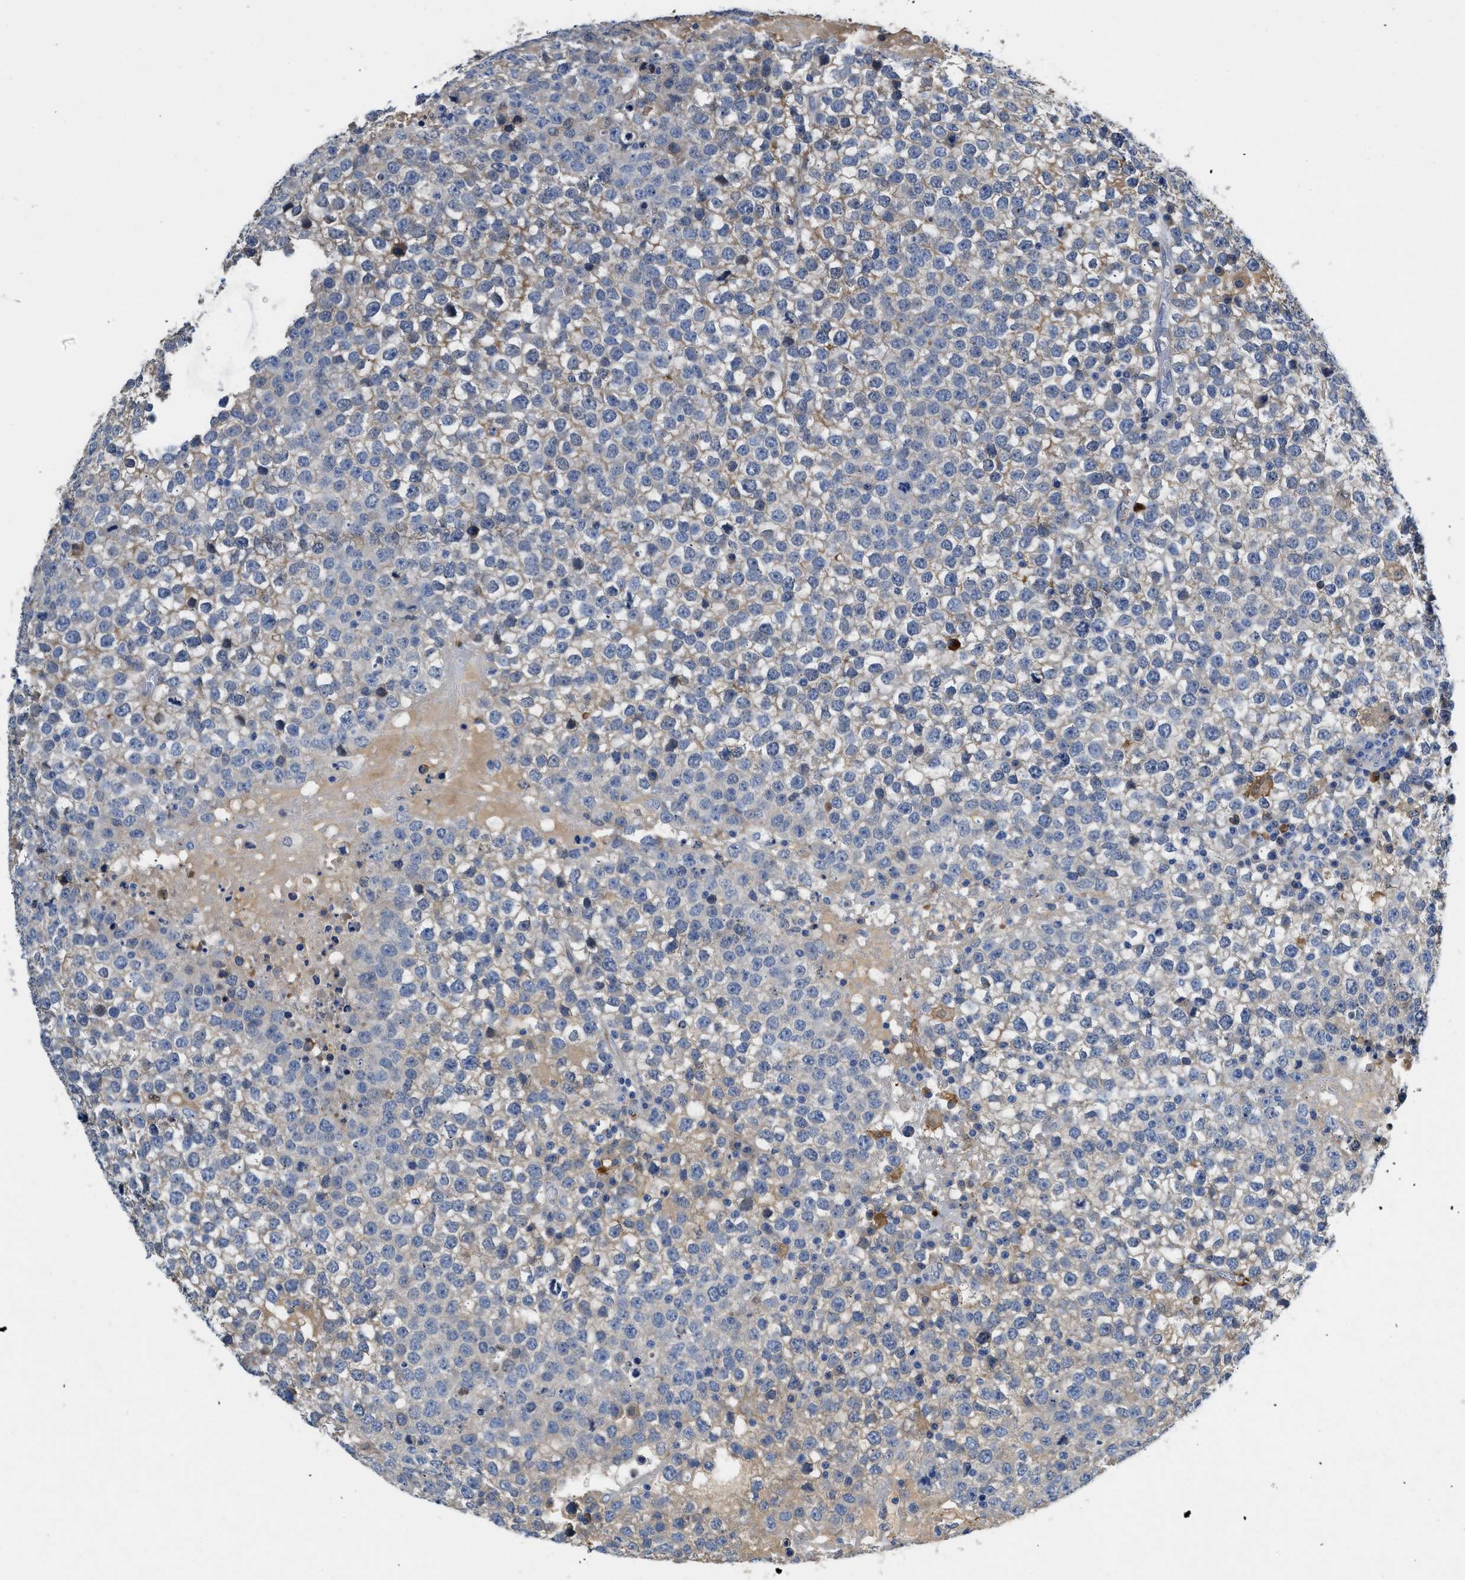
{"staining": {"intensity": "weak", "quantity": "<25%", "location": "cytoplasmic/membranous"}, "tissue": "testis cancer", "cell_type": "Tumor cells", "image_type": "cancer", "snomed": [{"axis": "morphology", "description": "Seminoma, NOS"}, {"axis": "topography", "description": "Testis"}], "caption": "Tumor cells show no significant protein positivity in testis seminoma. (Brightfield microscopy of DAB immunohistochemistry at high magnification).", "gene": "SPEG", "patient": {"sex": "male", "age": 65}}